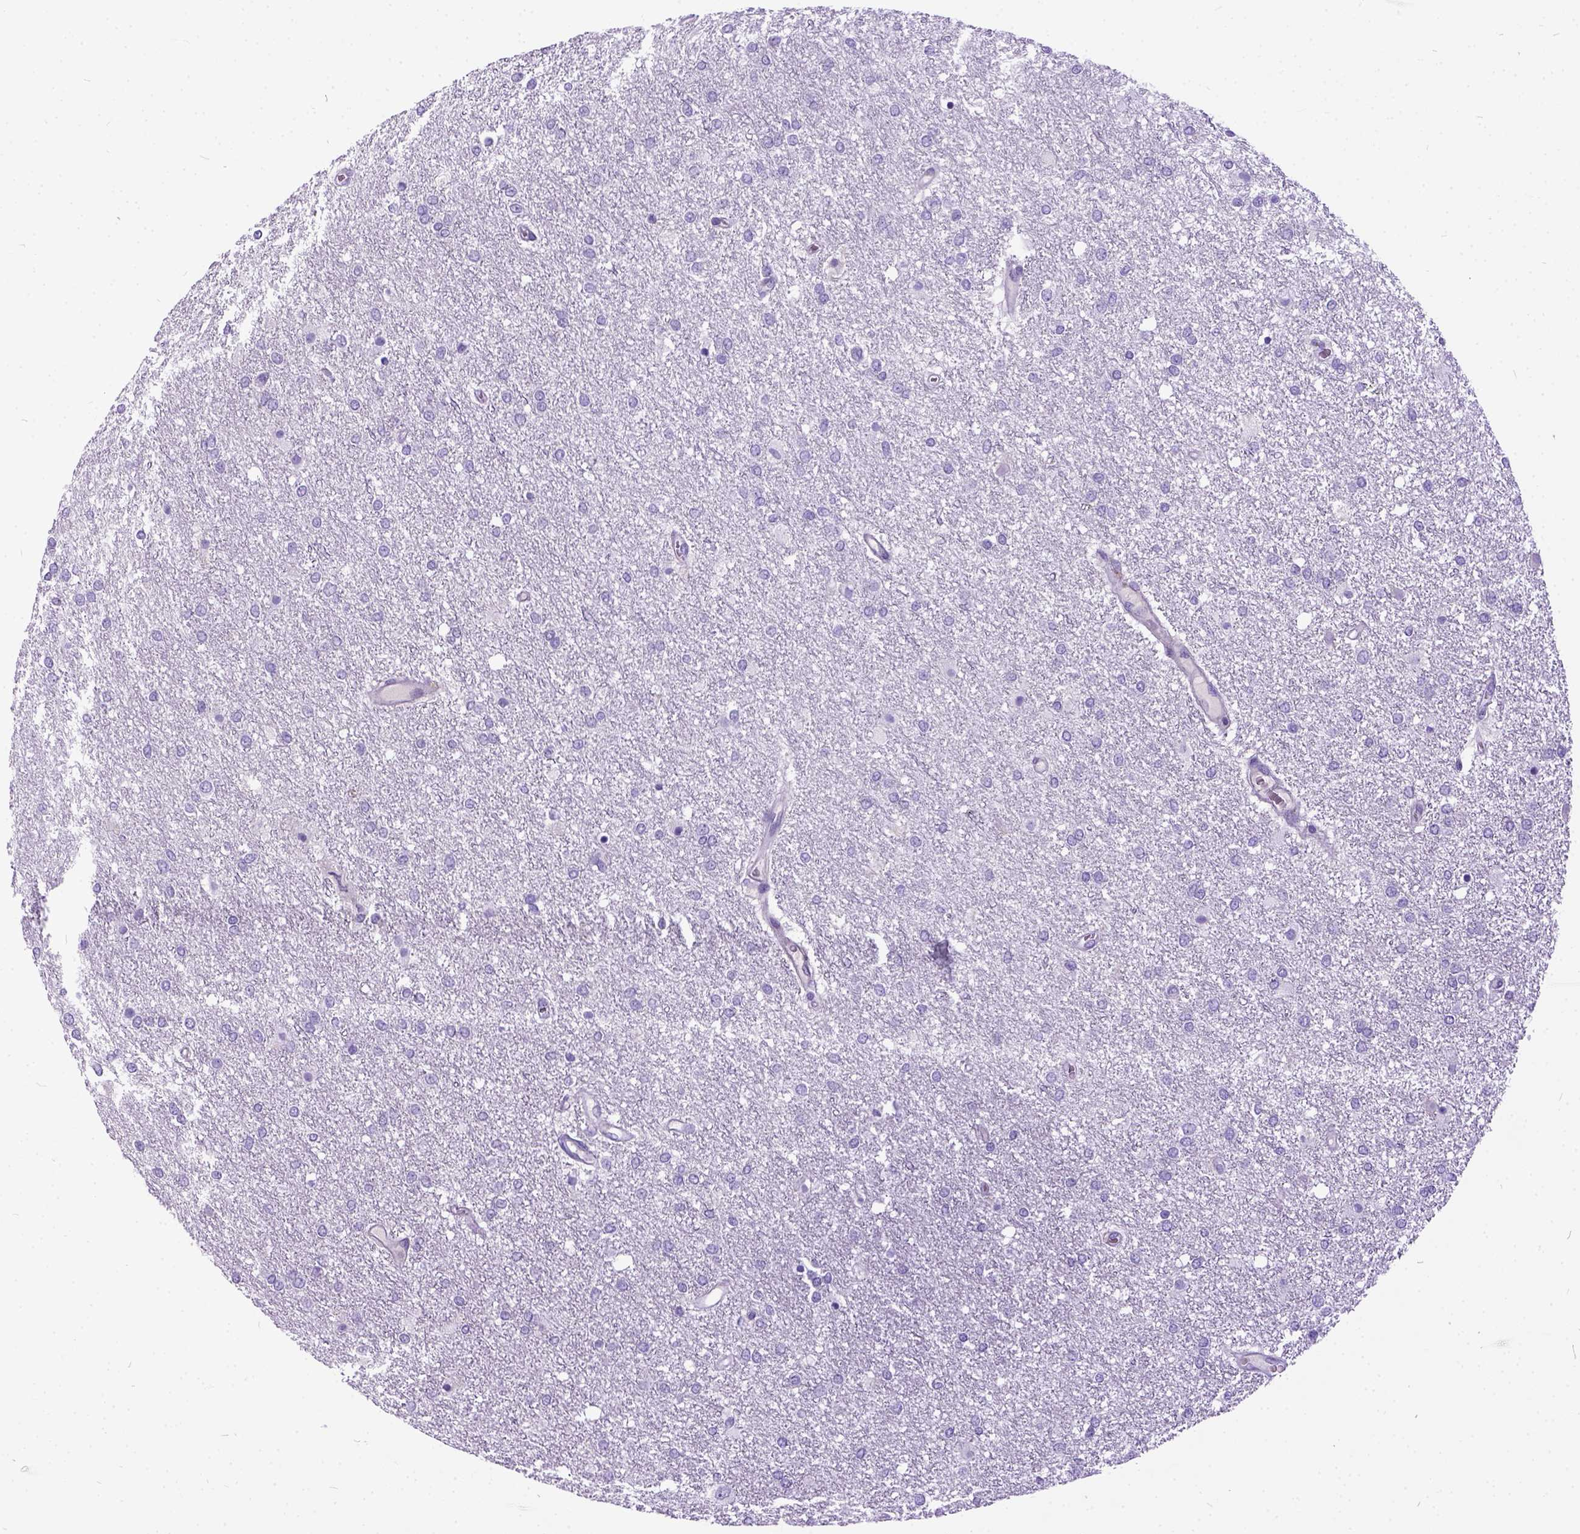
{"staining": {"intensity": "negative", "quantity": "none", "location": "none"}, "tissue": "glioma", "cell_type": "Tumor cells", "image_type": "cancer", "snomed": [{"axis": "morphology", "description": "Glioma, malignant, High grade"}, {"axis": "topography", "description": "Brain"}], "caption": "Malignant glioma (high-grade) stained for a protein using IHC reveals no positivity tumor cells.", "gene": "IGF2", "patient": {"sex": "female", "age": 61}}